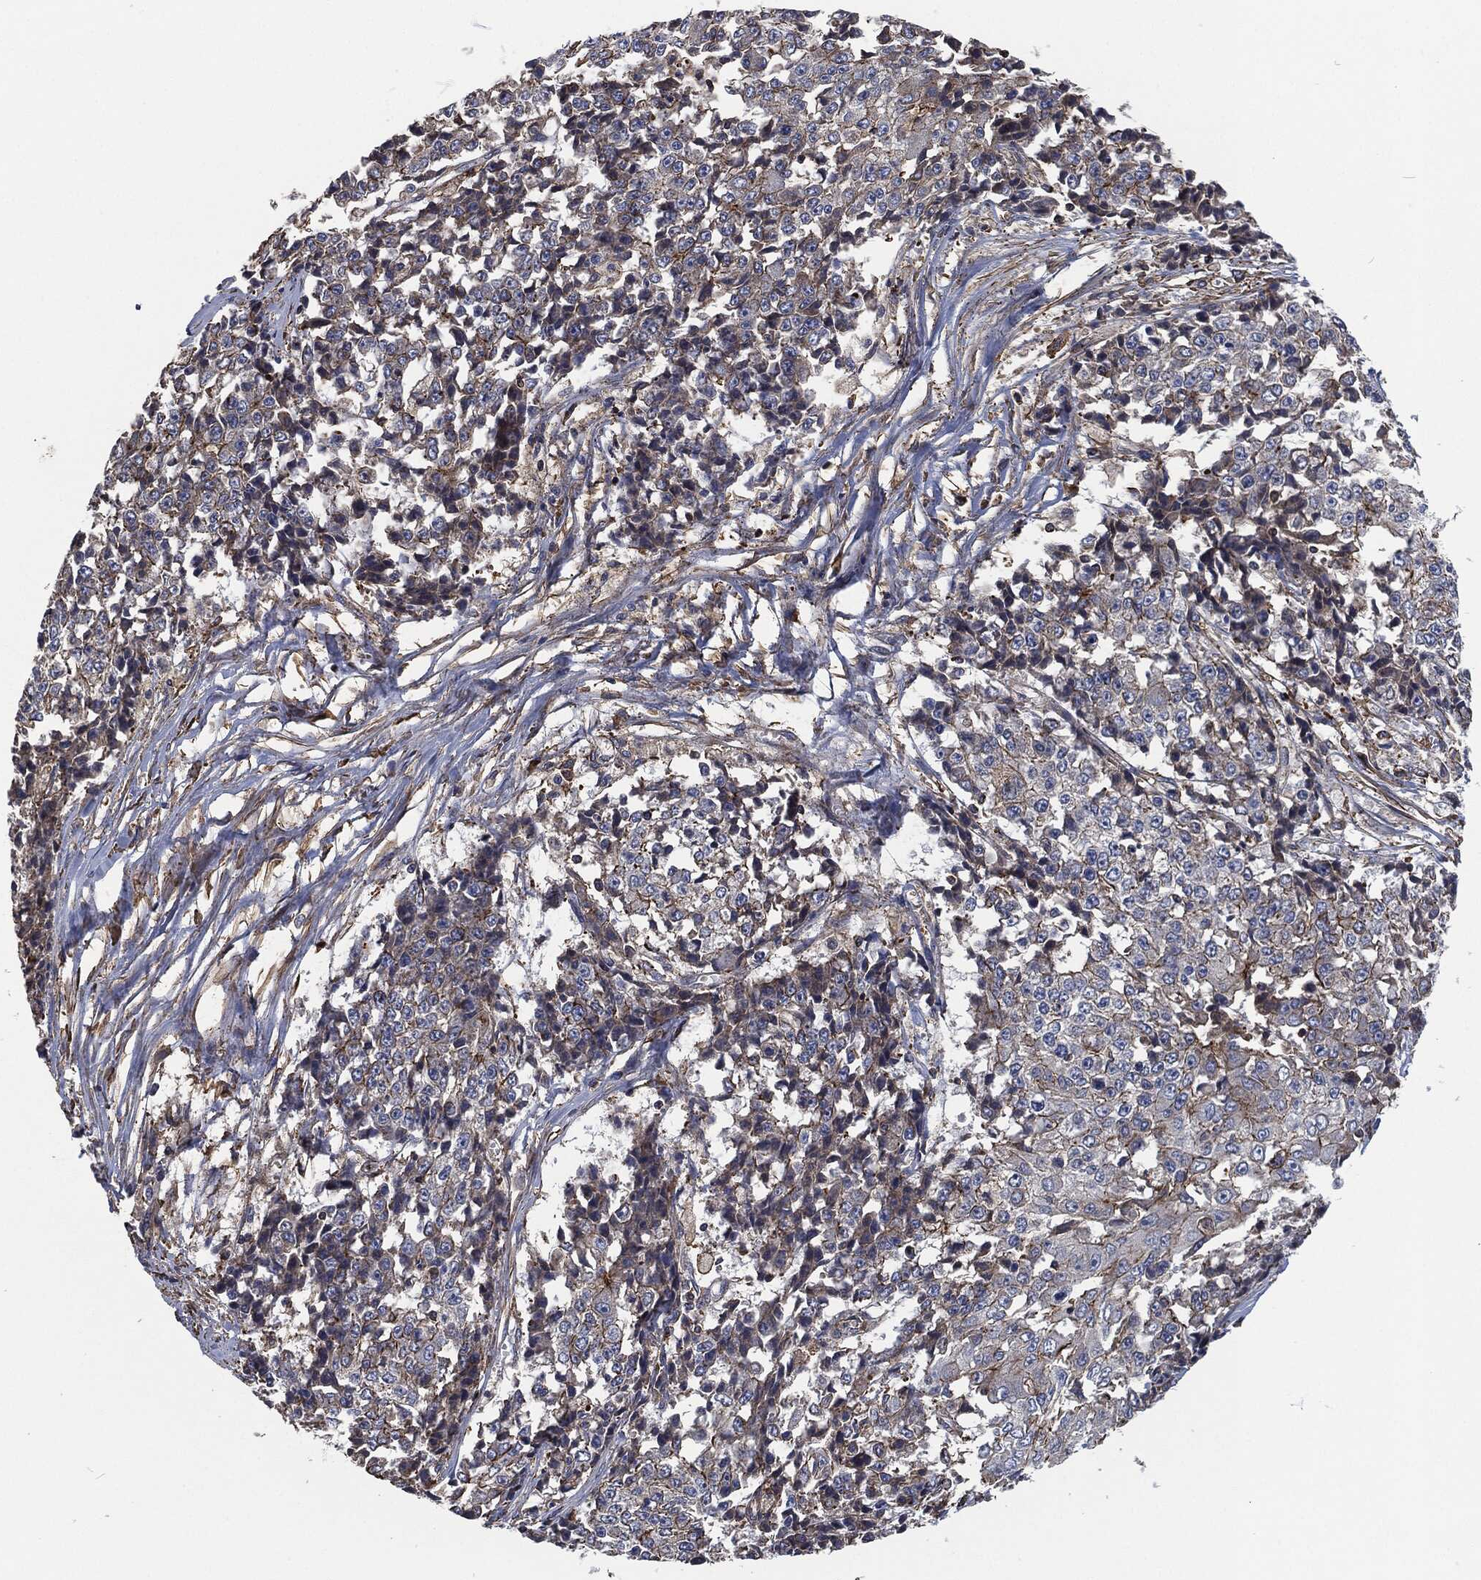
{"staining": {"intensity": "strong", "quantity": "<25%", "location": "cytoplasmic/membranous"}, "tissue": "ovarian cancer", "cell_type": "Tumor cells", "image_type": "cancer", "snomed": [{"axis": "morphology", "description": "Carcinoma, endometroid"}, {"axis": "topography", "description": "Ovary"}], "caption": "IHC histopathology image of neoplastic tissue: ovarian cancer (endometroid carcinoma) stained using IHC reveals medium levels of strong protein expression localized specifically in the cytoplasmic/membranous of tumor cells, appearing as a cytoplasmic/membranous brown color.", "gene": "LGALS9", "patient": {"sex": "female", "age": 42}}